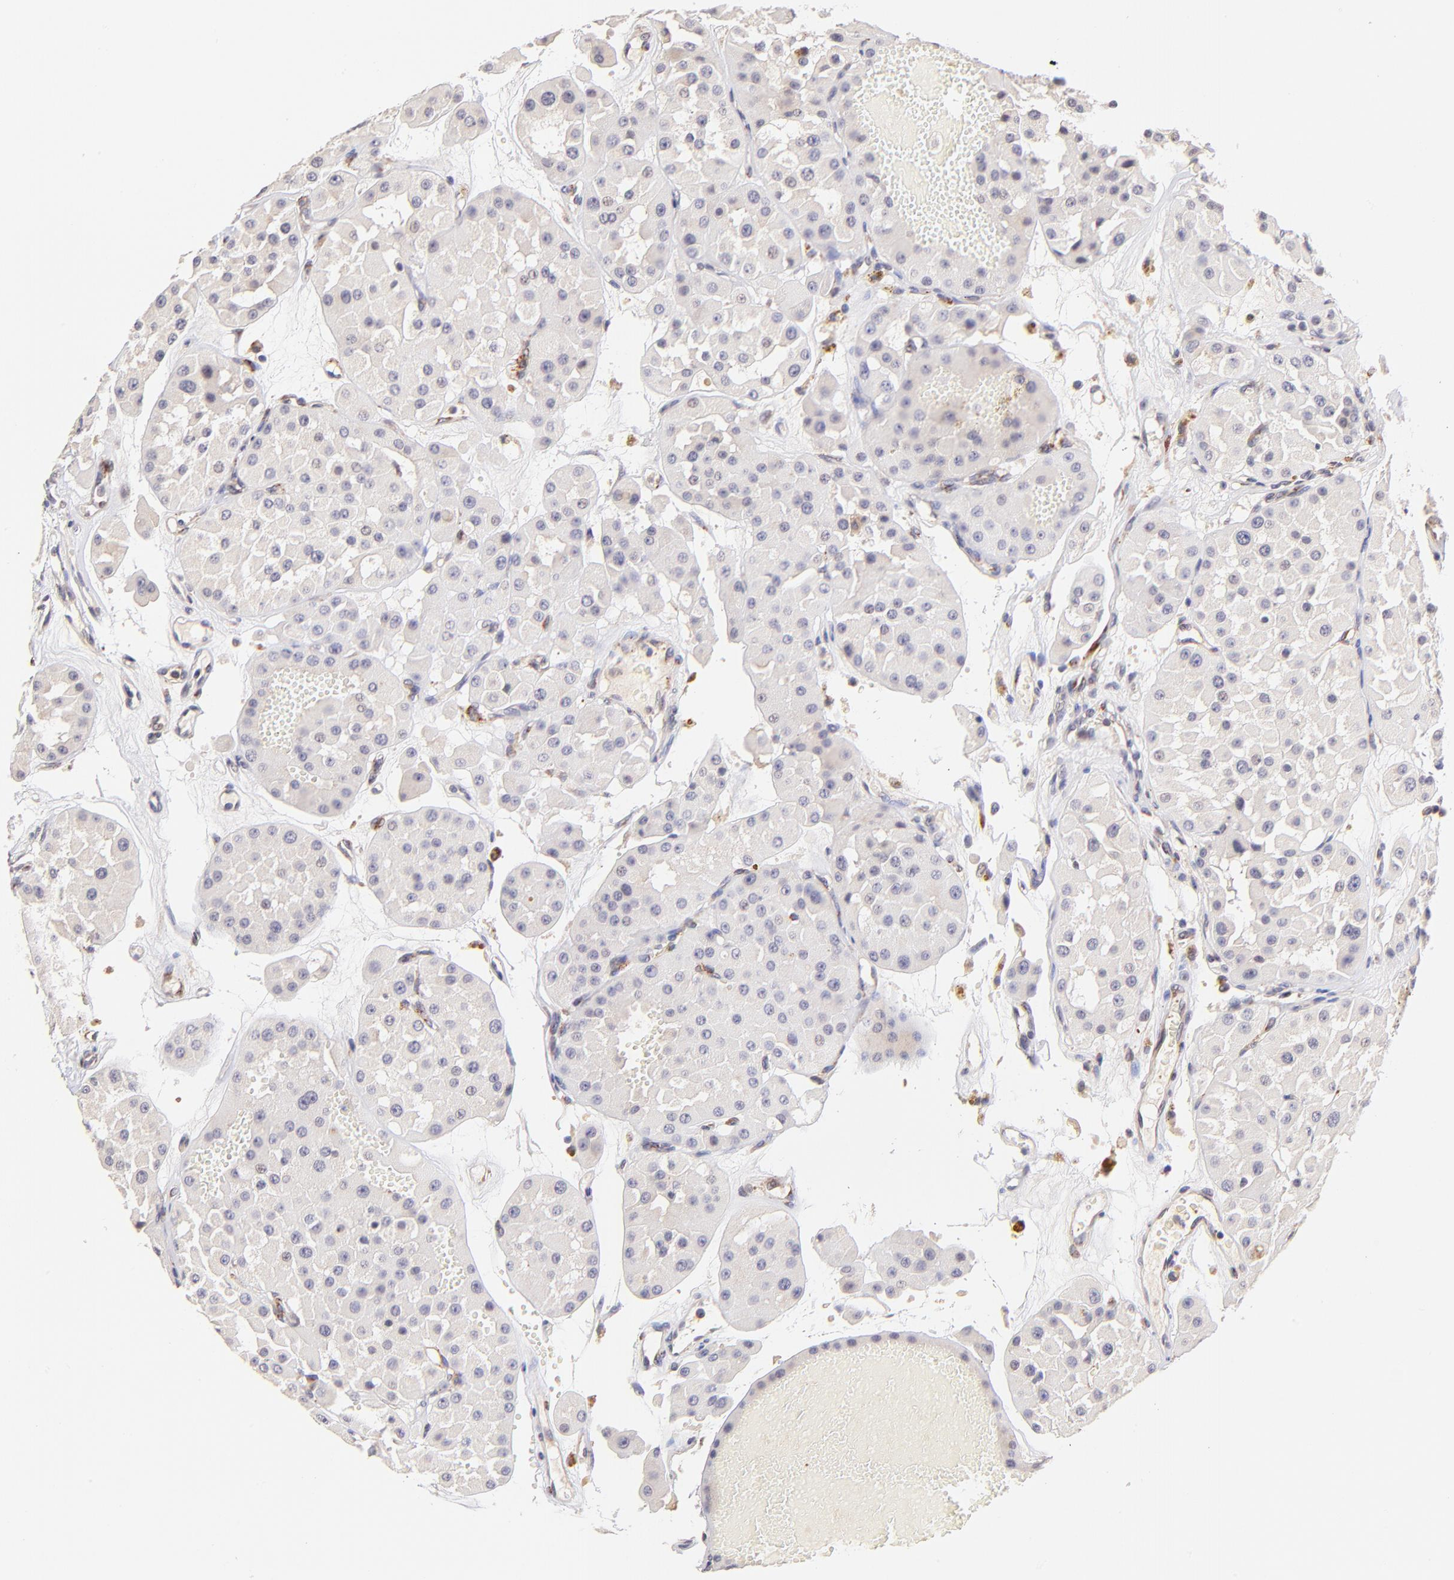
{"staining": {"intensity": "negative", "quantity": "none", "location": "none"}, "tissue": "renal cancer", "cell_type": "Tumor cells", "image_type": "cancer", "snomed": [{"axis": "morphology", "description": "Adenocarcinoma, uncertain malignant potential"}, {"axis": "topography", "description": "Kidney"}], "caption": "A high-resolution image shows IHC staining of renal adenocarcinoma,  uncertain malignant potential, which exhibits no significant positivity in tumor cells.", "gene": "SPARC", "patient": {"sex": "male", "age": 63}}